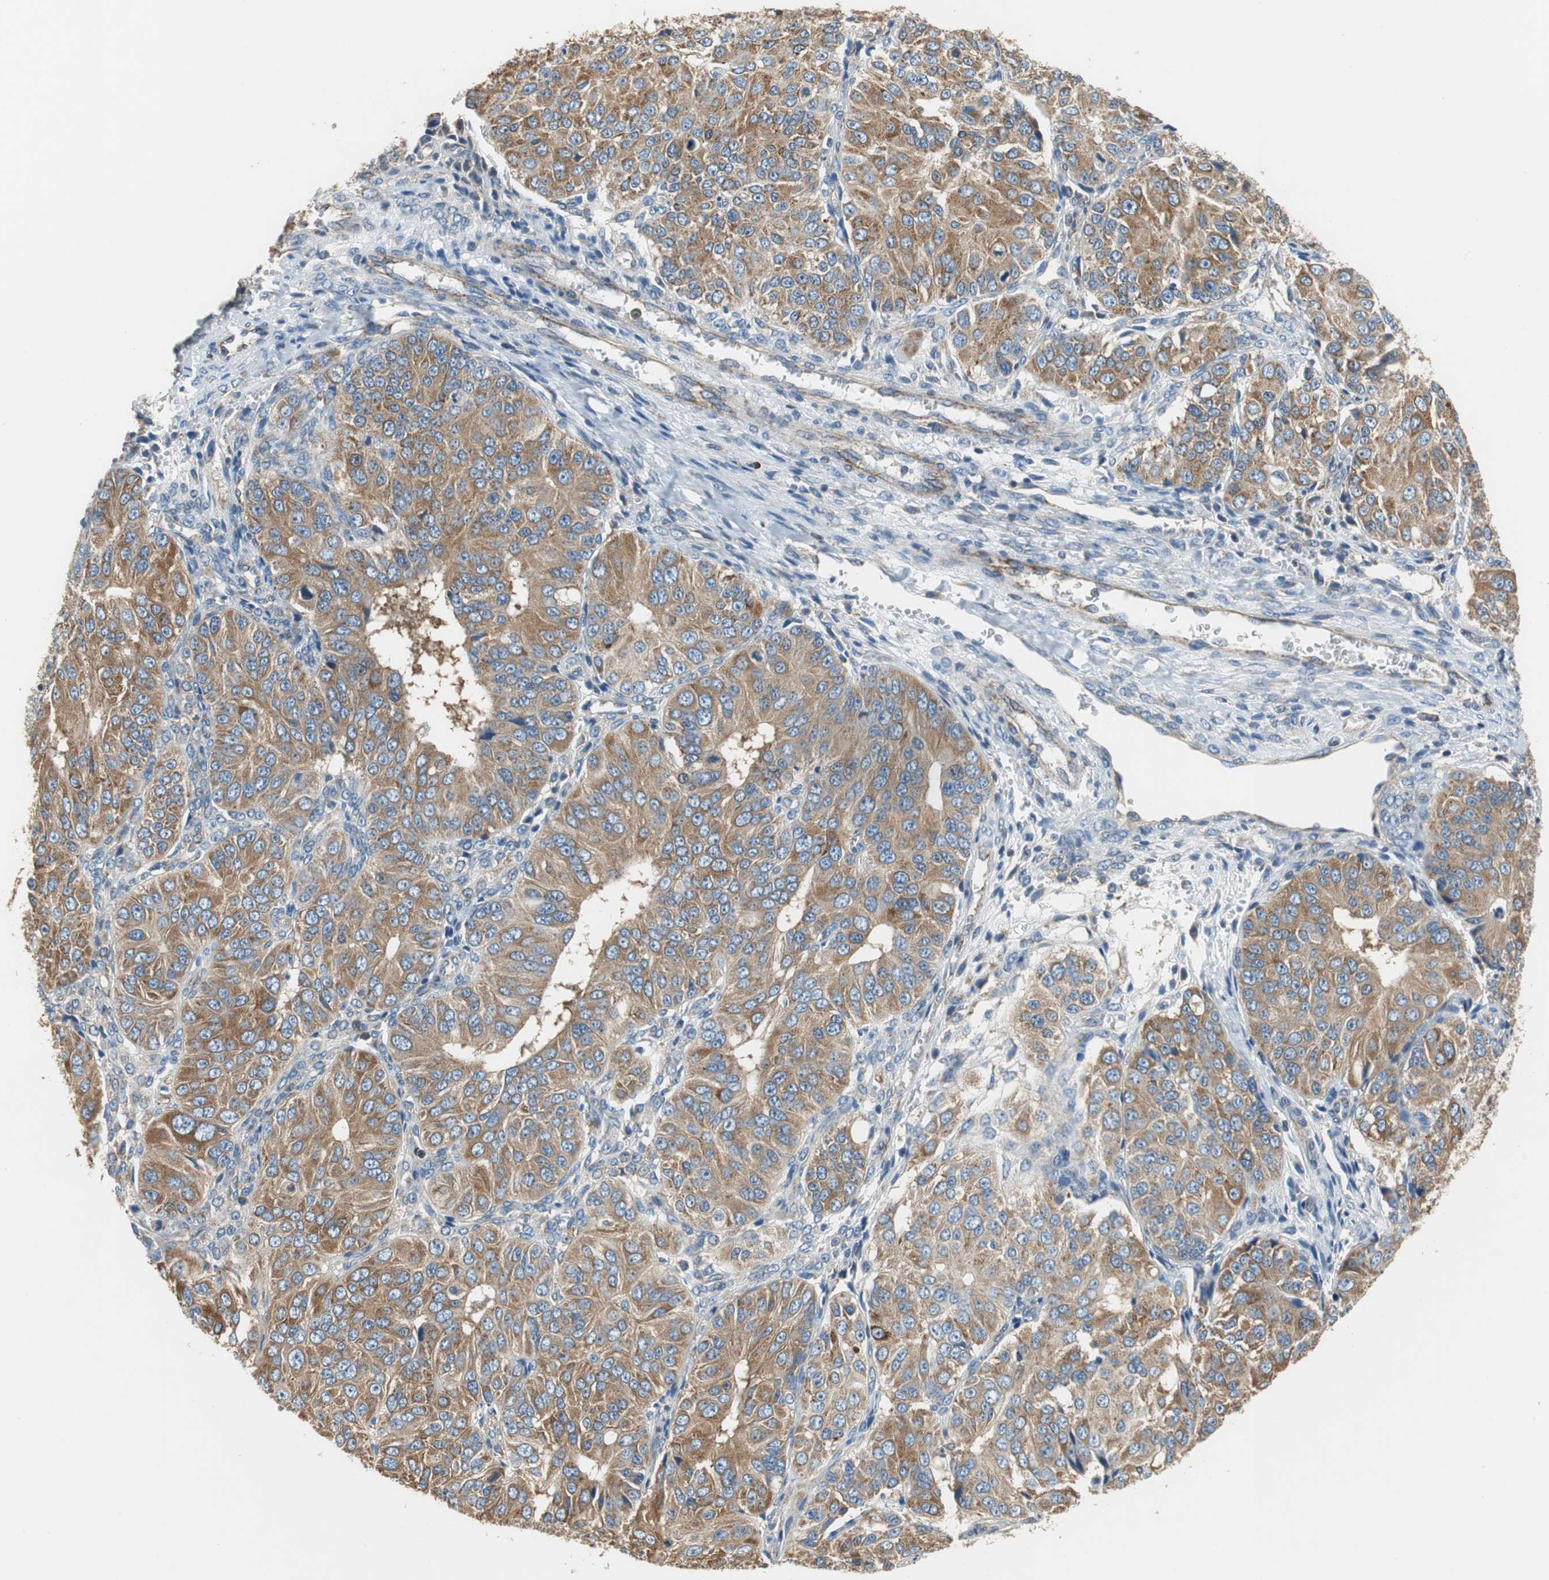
{"staining": {"intensity": "strong", "quantity": ">75%", "location": "cytoplasmic/membranous"}, "tissue": "ovarian cancer", "cell_type": "Tumor cells", "image_type": "cancer", "snomed": [{"axis": "morphology", "description": "Carcinoma, endometroid"}, {"axis": "topography", "description": "Ovary"}], "caption": "This is a photomicrograph of immunohistochemistry staining of endometroid carcinoma (ovarian), which shows strong positivity in the cytoplasmic/membranous of tumor cells.", "gene": "GSTK1", "patient": {"sex": "female", "age": 51}}